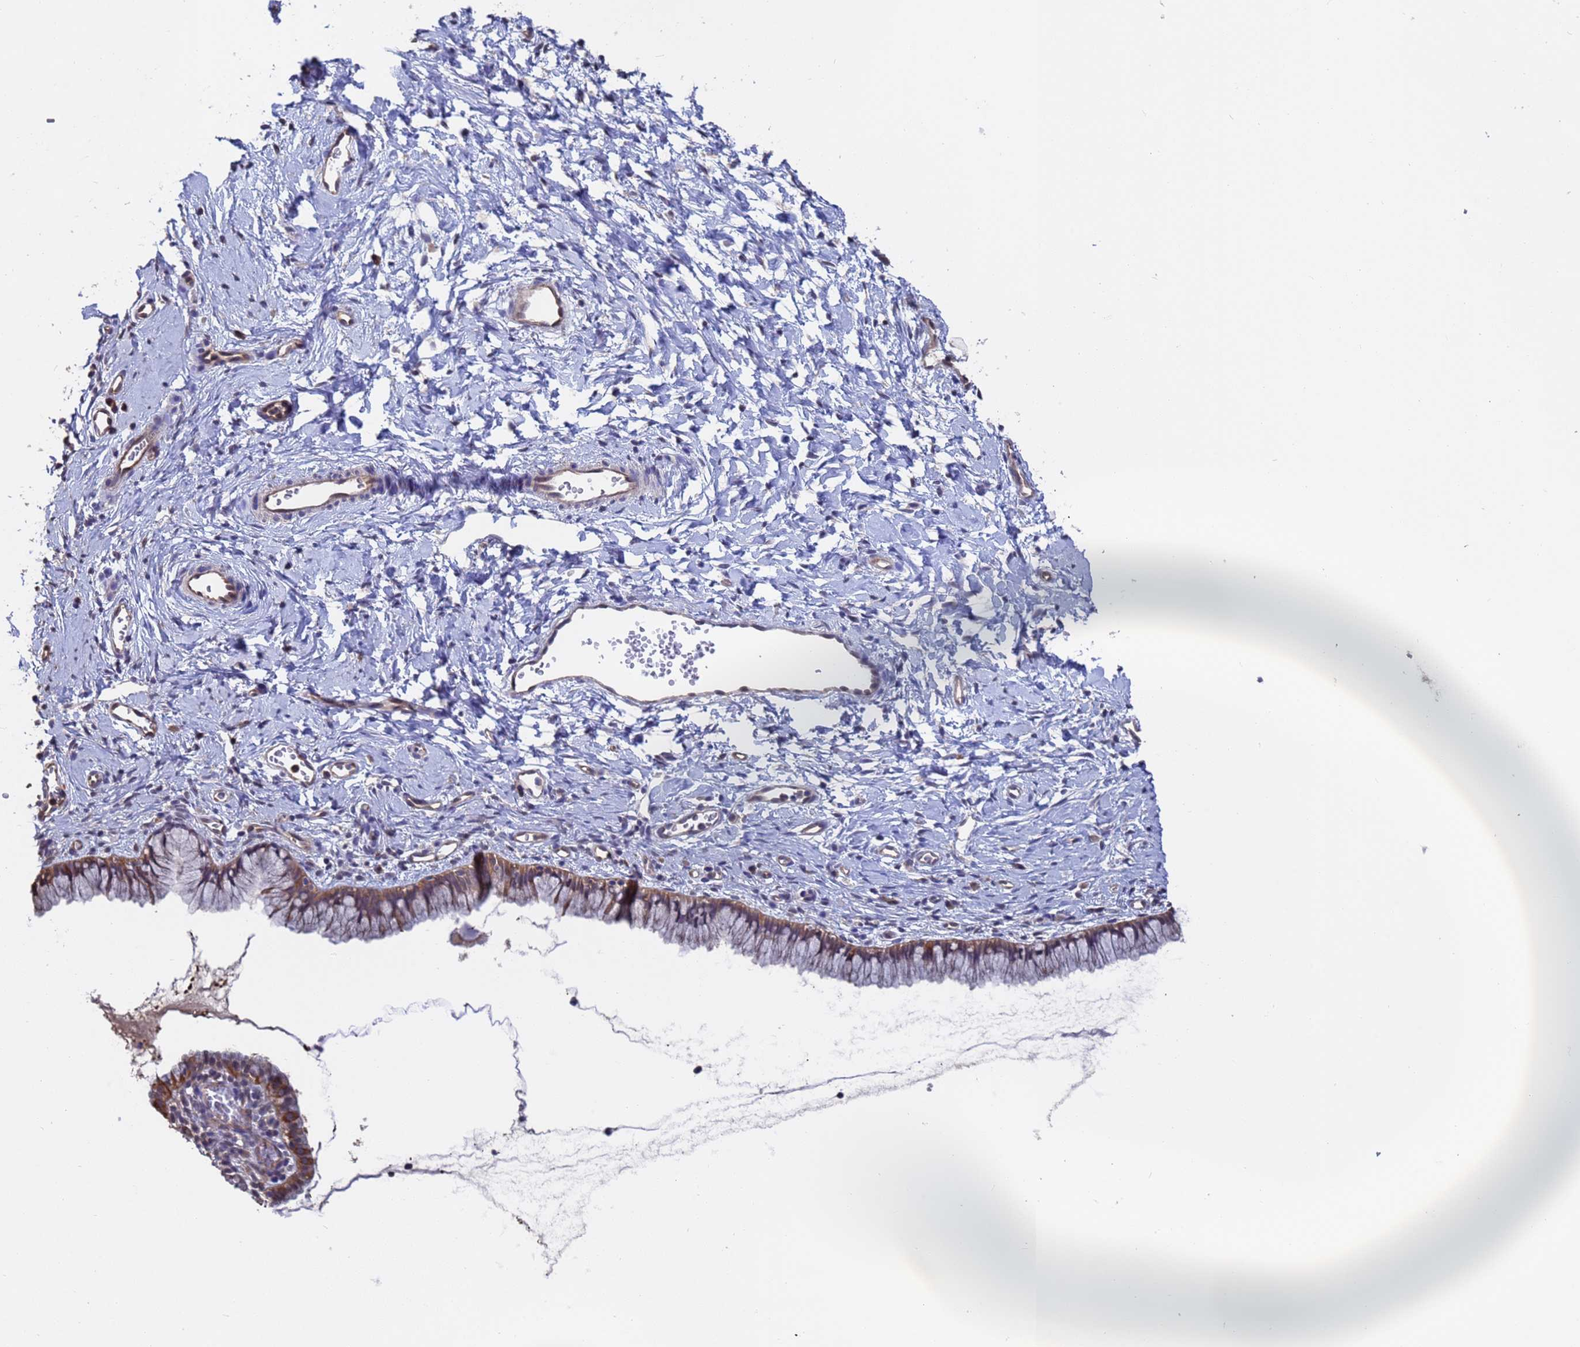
{"staining": {"intensity": "moderate", "quantity": ">75%", "location": "cytoplasmic/membranous"}, "tissue": "cervix", "cell_type": "Glandular cells", "image_type": "normal", "snomed": [{"axis": "morphology", "description": "Normal tissue, NOS"}, {"axis": "topography", "description": "Cervix"}], "caption": "Immunohistochemical staining of normal human cervix shows >75% levels of moderate cytoplasmic/membranous protein expression in about >75% of glandular cells. The staining was performed using DAB (3,3'-diaminobenzidine), with brown indicating positive protein expression. Nuclei are stained blue with hematoxylin.", "gene": "FAM25A", "patient": {"sex": "female", "age": 40}}